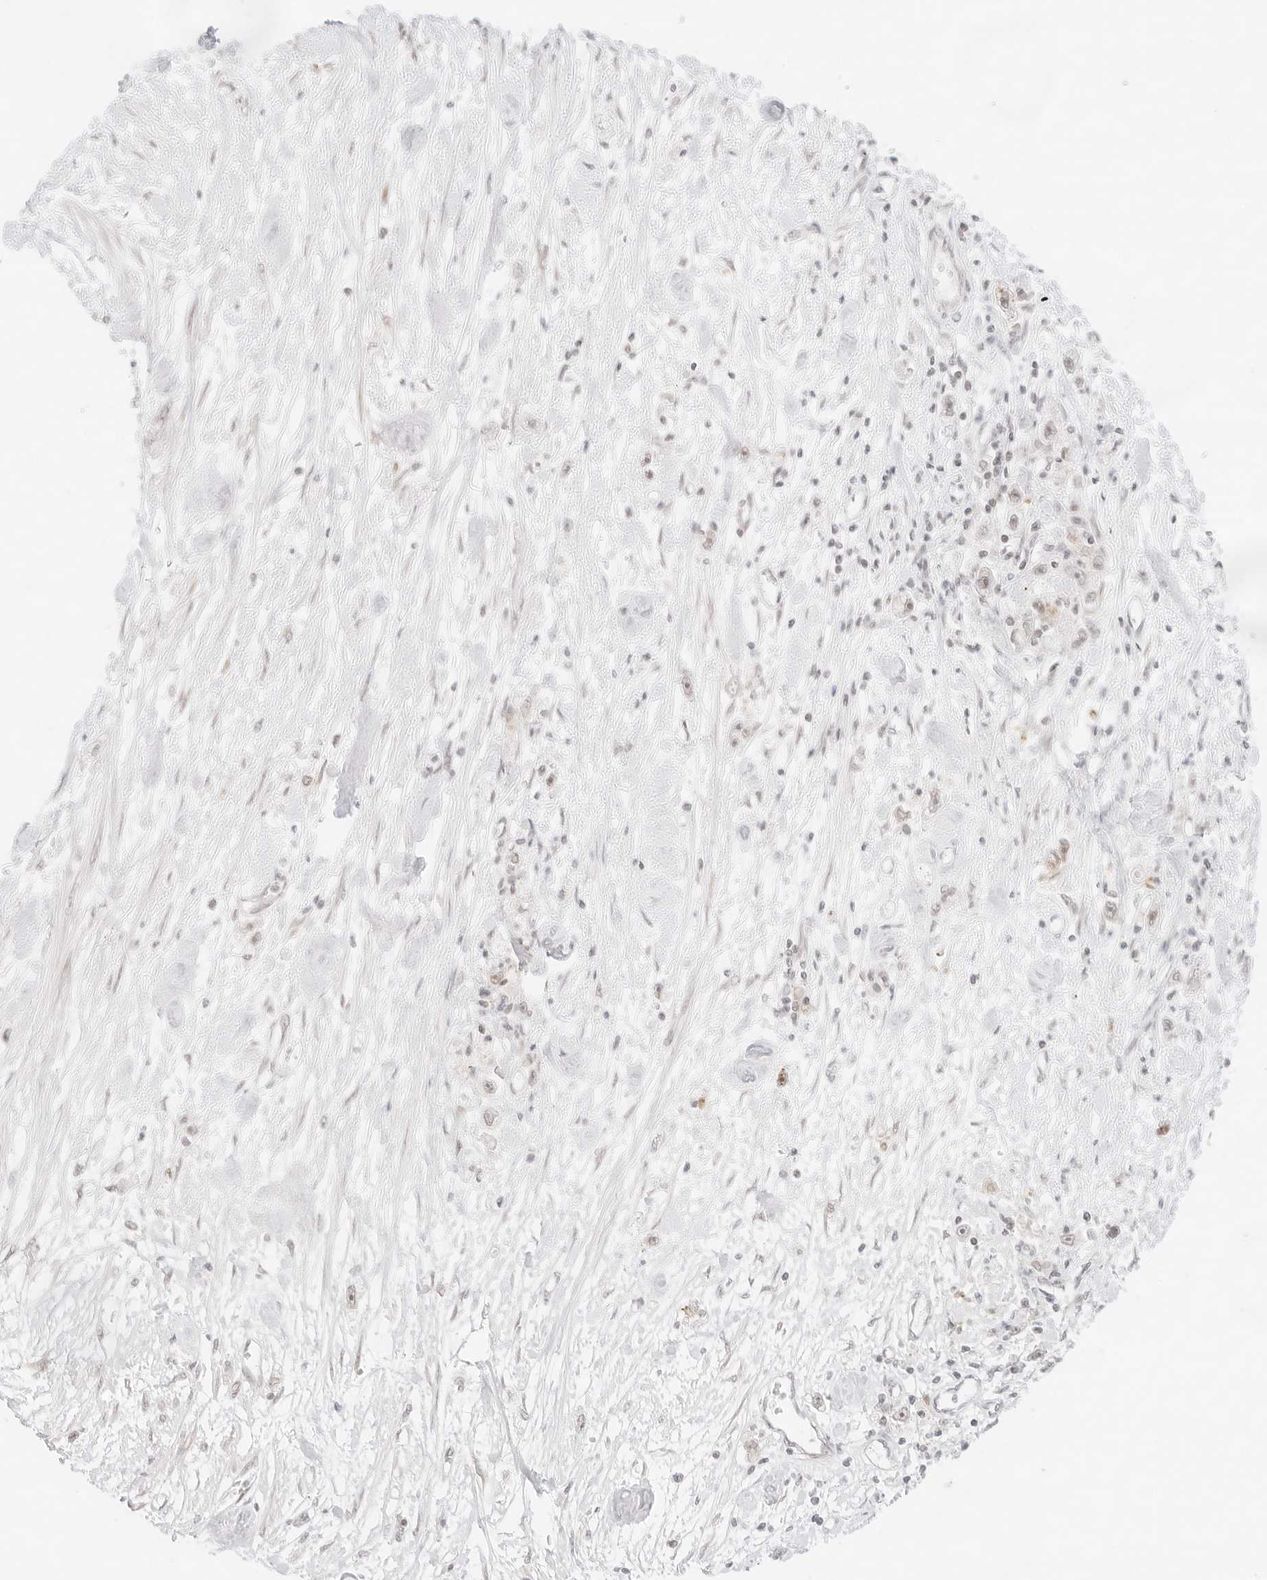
{"staining": {"intensity": "weak", "quantity": "<25%", "location": "nuclear"}, "tissue": "stomach cancer", "cell_type": "Tumor cells", "image_type": "cancer", "snomed": [{"axis": "morphology", "description": "Adenocarcinoma, NOS"}, {"axis": "topography", "description": "Stomach"}], "caption": "IHC histopathology image of neoplastic tissue: human stomach cancer (adenocarcinoma) stained with DAB exhibits no significant protein expression in tumor cells. (Stains: DAB (3,3'-diaminobenzidine) IHC with hematoxylin counter stain, Microscopy: brightfield microscopy at high magnification).", "gene": "GNAS", "patient": {"sex": "female", "age": 59}}